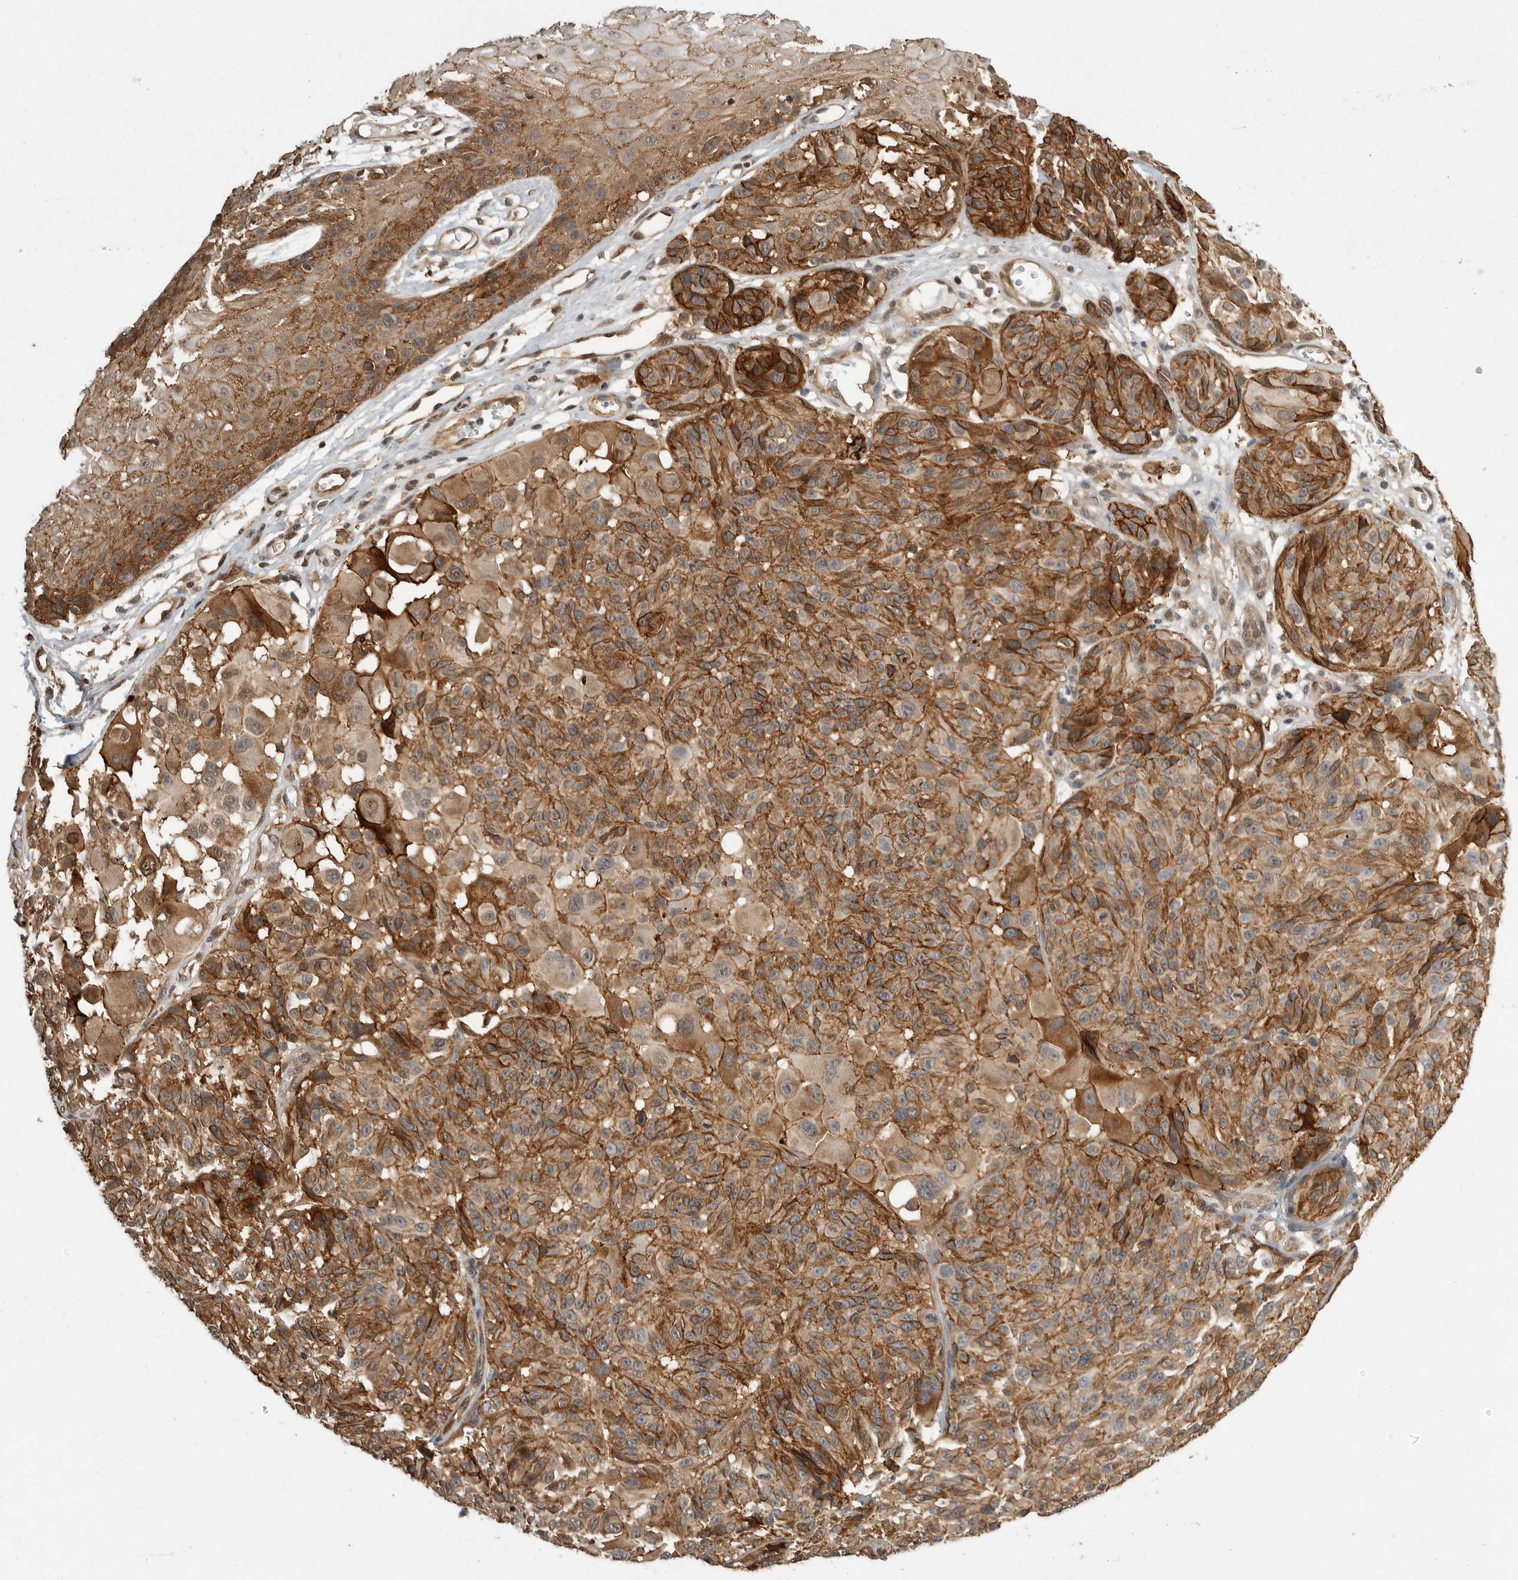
{"staining": {"intensity": "moderate", "quantity": ">75%", "location": "cytoplasmic/membranous"}, "tissue": "melanoma", "cell_type": "Tumor cells", "image_type": "cancer", "snomed": [{"axis": "morphology", "description": "Malignant melanoma, NOS"}, {"axis": "topography", "description": "Skin"}], "caption": "IHC (DAB) staining of human malignant melanoma demonstrates moderate cytoplasmic/membranous protein staining in approximately >75% of tumor cells.", "gene": "NECTIN1", "patient": {"sex": "male", "age": 83}}